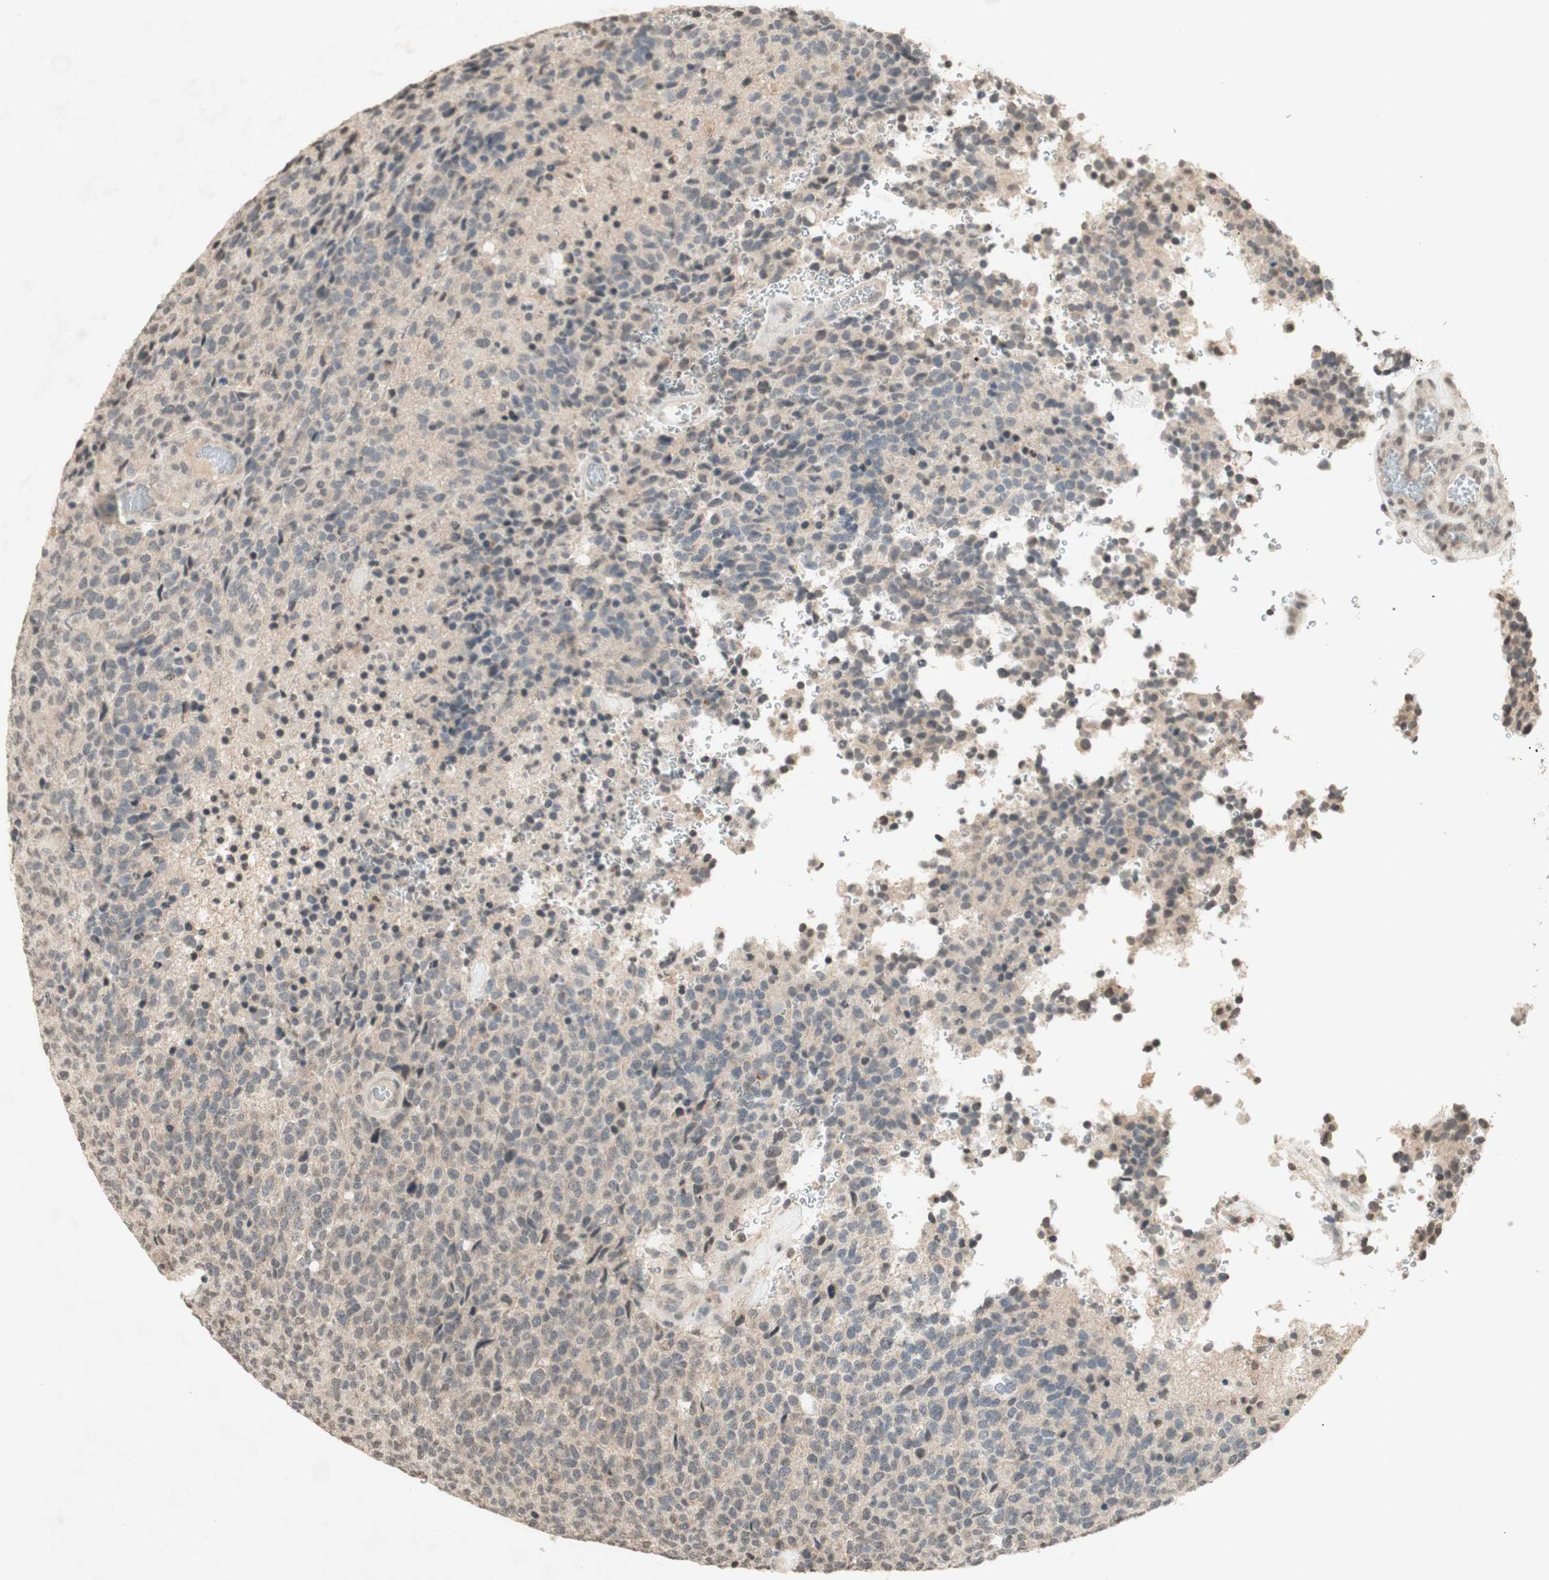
{"staining": {"intensity": "negative", "quantity": "none", "location": "none"}, "tissue": "glioma", "cell_type": "Tumor cells", "image_type": "cancer", "snomed": [{"axis": "morphology", "description": "Glioma, malignant, High grade"}, {"axis": "topography", "description": "pancreas cauda"}], "caption": "This is a image of immunohistochemistry (IHC) staining of glioma, which shows no positivity in tumor cells.", "gene": "GLI1", "patient": {"sex": "male", "age": 60}}